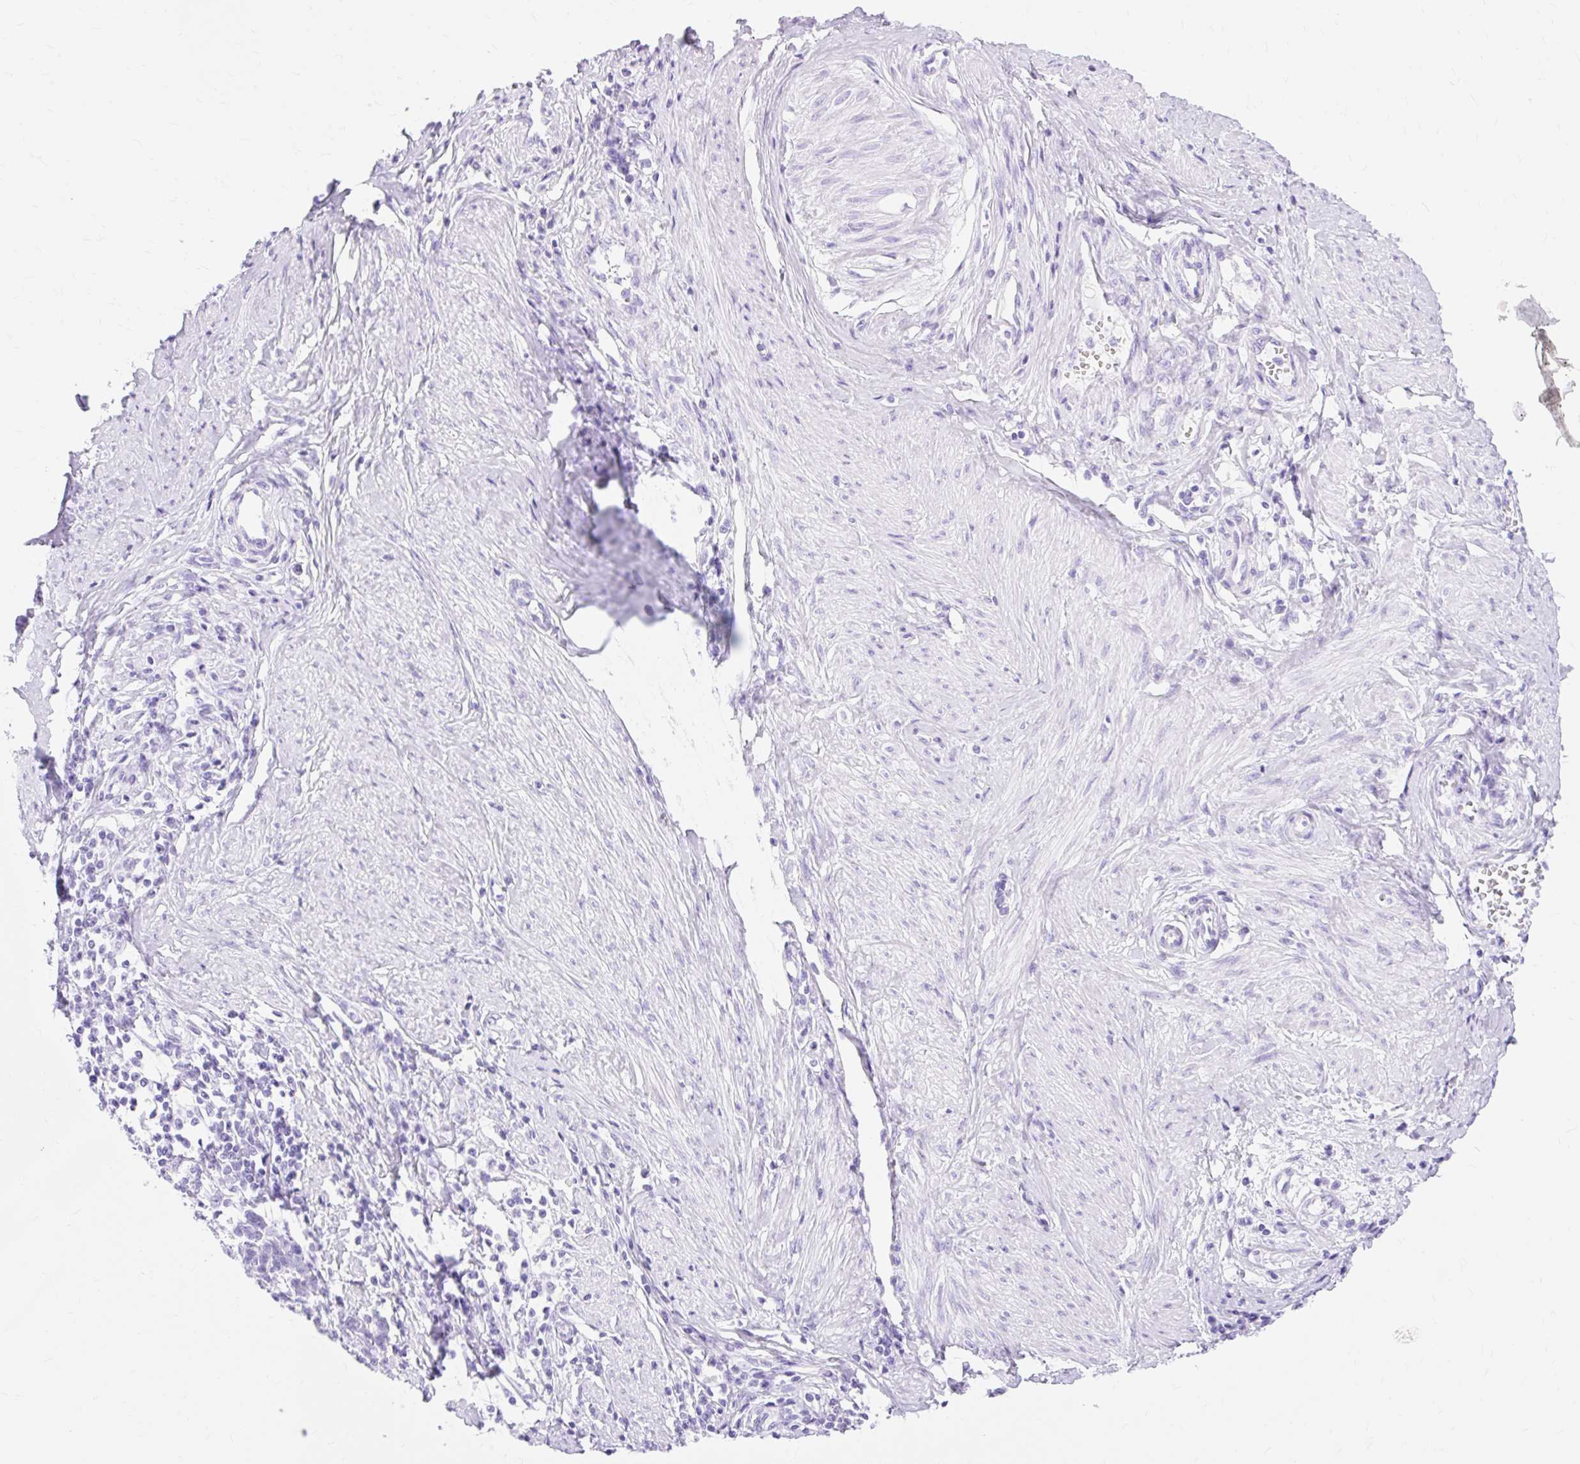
{"staining": {"intensity": "negative", "quantity": "none", "location": "none"}, "tissue": "cervical cancer", "cell_type": "Tumor cells", "image_type": "cancer", "snomed": [{"axis": "morphology", "description": "Squamous cell carcinoma, NOS"}, {"axis": "topography", "description": "Cervix"}], "caption": "Tumor cells show no significant expression in cervical cancer.", "gene": "MBP", "patient": {"sex": "female", "age": 39}}